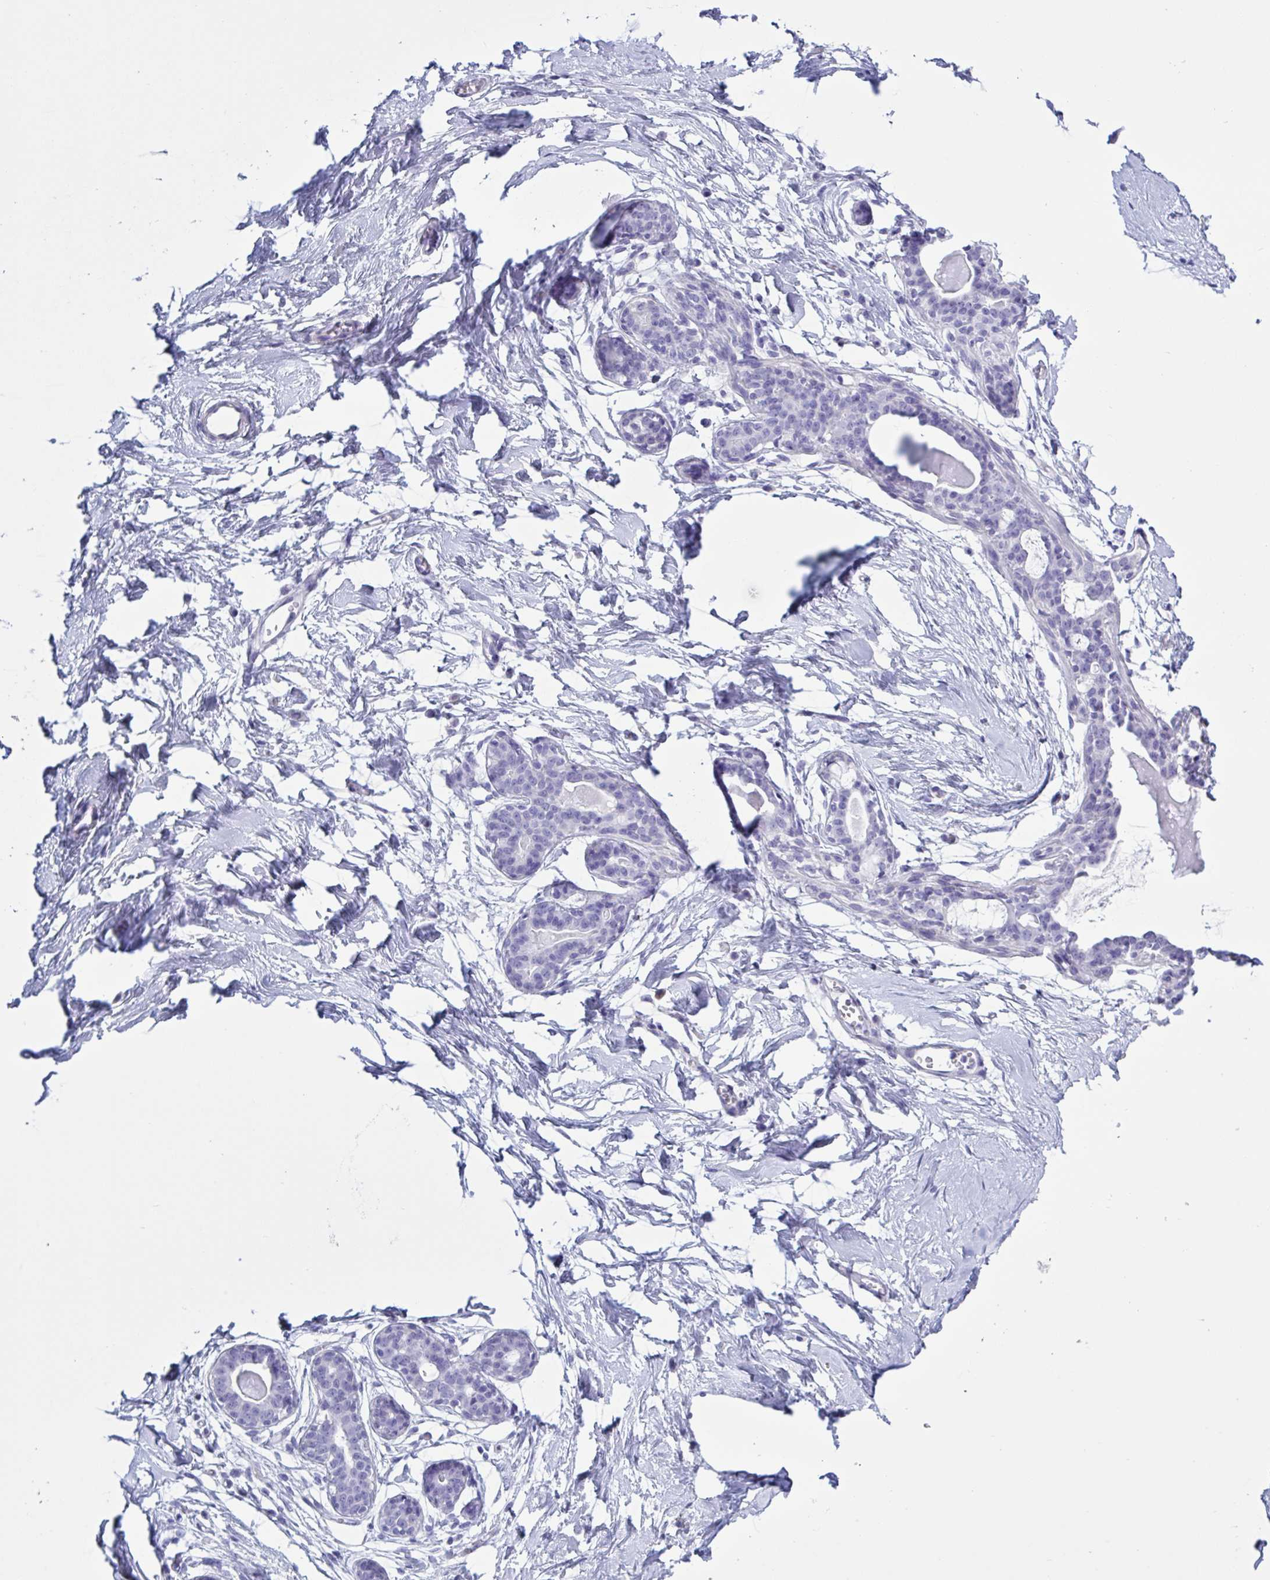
{"staining": {"intensity": "negative", "quantity": "none", "location": "none"}, "tissue": "breast", "cell_type": "Adipocytes", "image_type": "normal", "snomed": [{"axis": "morphology", "description": "Normal tissue, NOS"}, {"axis": "topography", "description": "Breast"}], "caption": "The histopathology image demonstrates no staining of adipocytes in normal breast. Nuclei are stained in blue.", "gene": "USP35", "patient": {"sex": "female", "age": 45}}